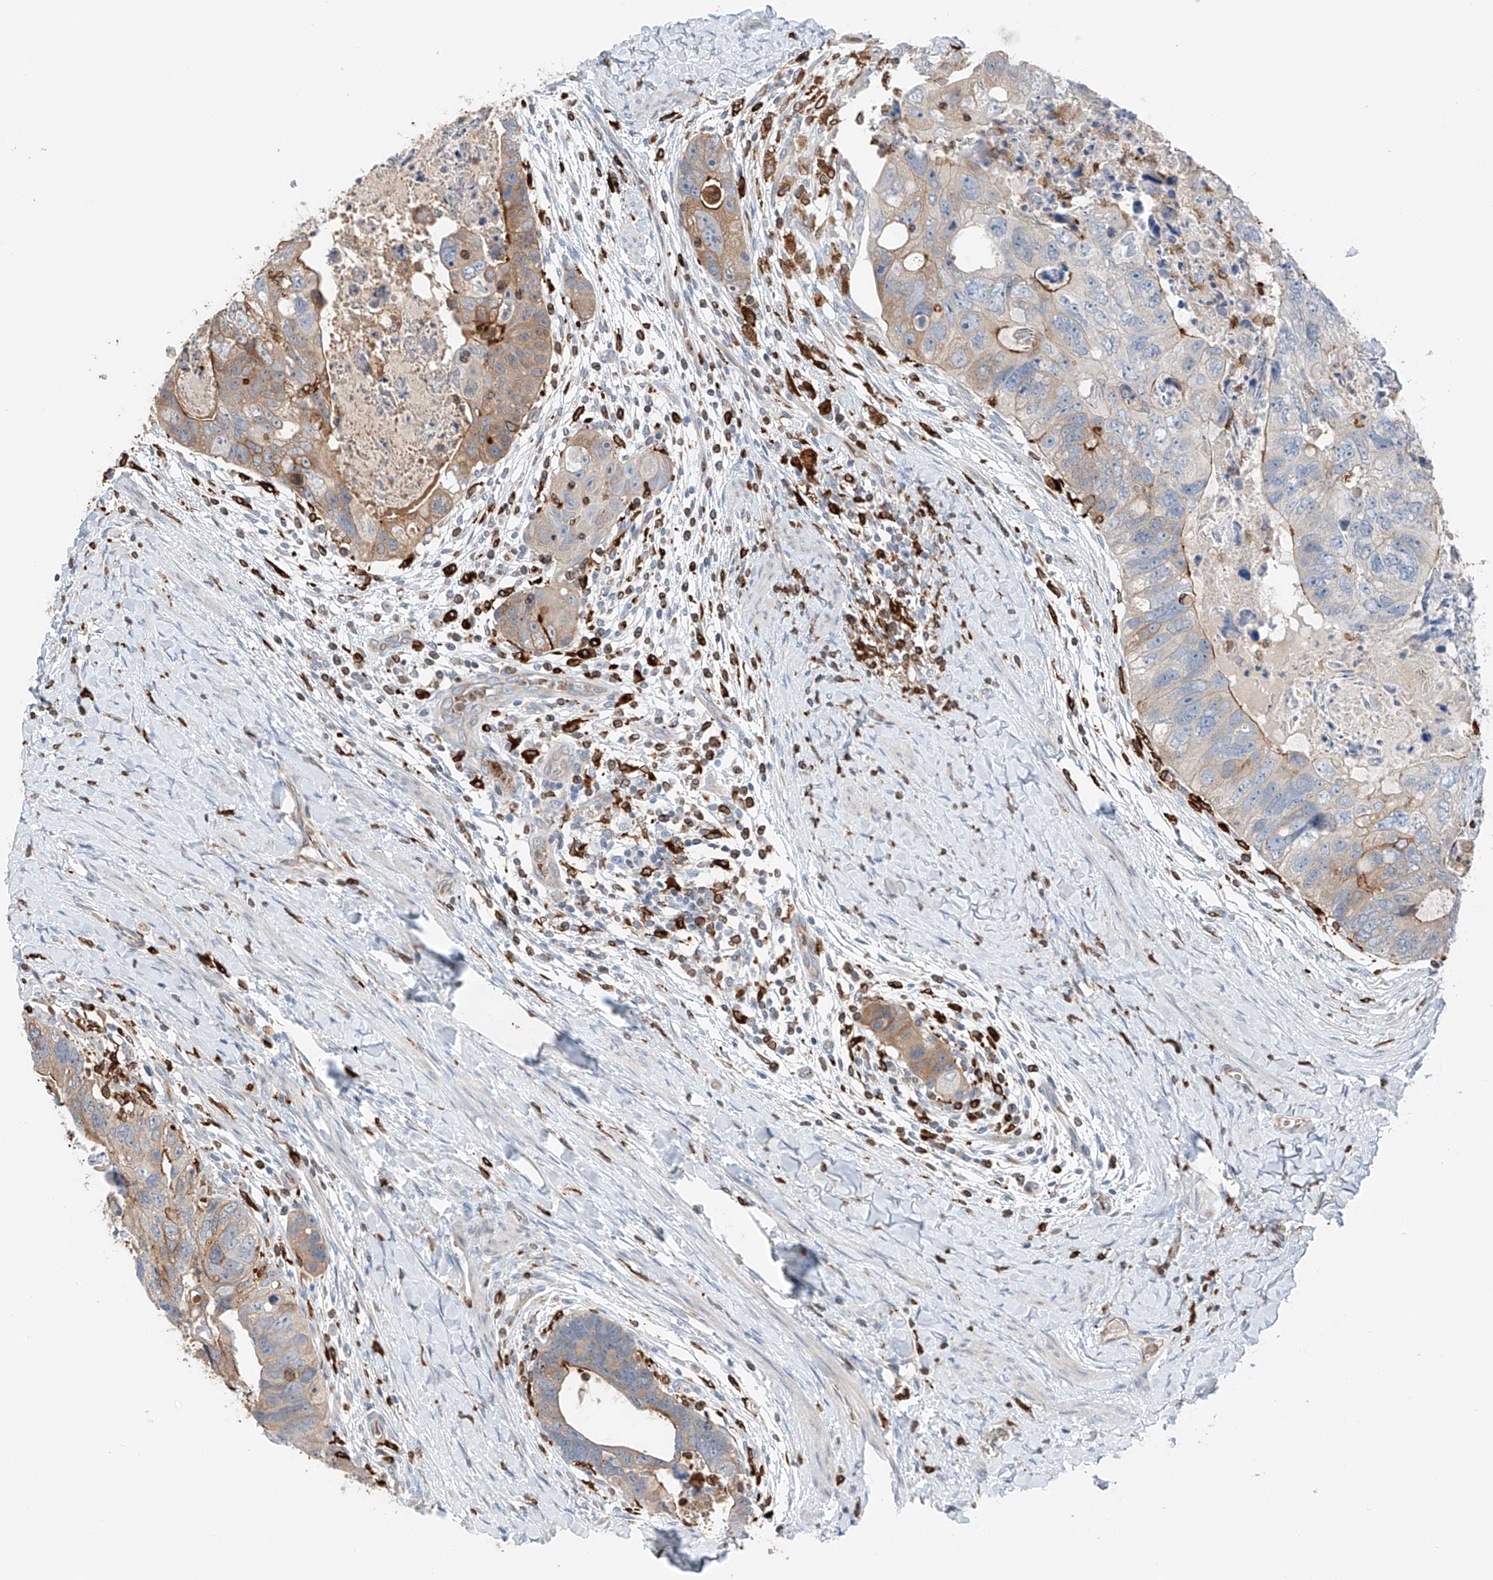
{"staining": {"intensity": "moderate", "quantity": "25%-75%", "location": "cytoplasmic/membranous"}, "tissue": "colorectal cancer", "cell_type": "Tumor cells", "image_type": "cancer", "snomed": [{"axis": "morphology", "description": "Adenocarcinoma, NOS"}, {"axis": "topography", "description": "Rectum"}], "caption": "This histopathology image reveals colorectal cancer stained with immunohistochemistry to label a protein in brown. The cytoplasmic/membranous of tumor cells show moderate positivity for the protein. Nuclei are counter-stained blue.", "gene": "TBXAS1", "patient": {"sex": "male", "age": 59}}